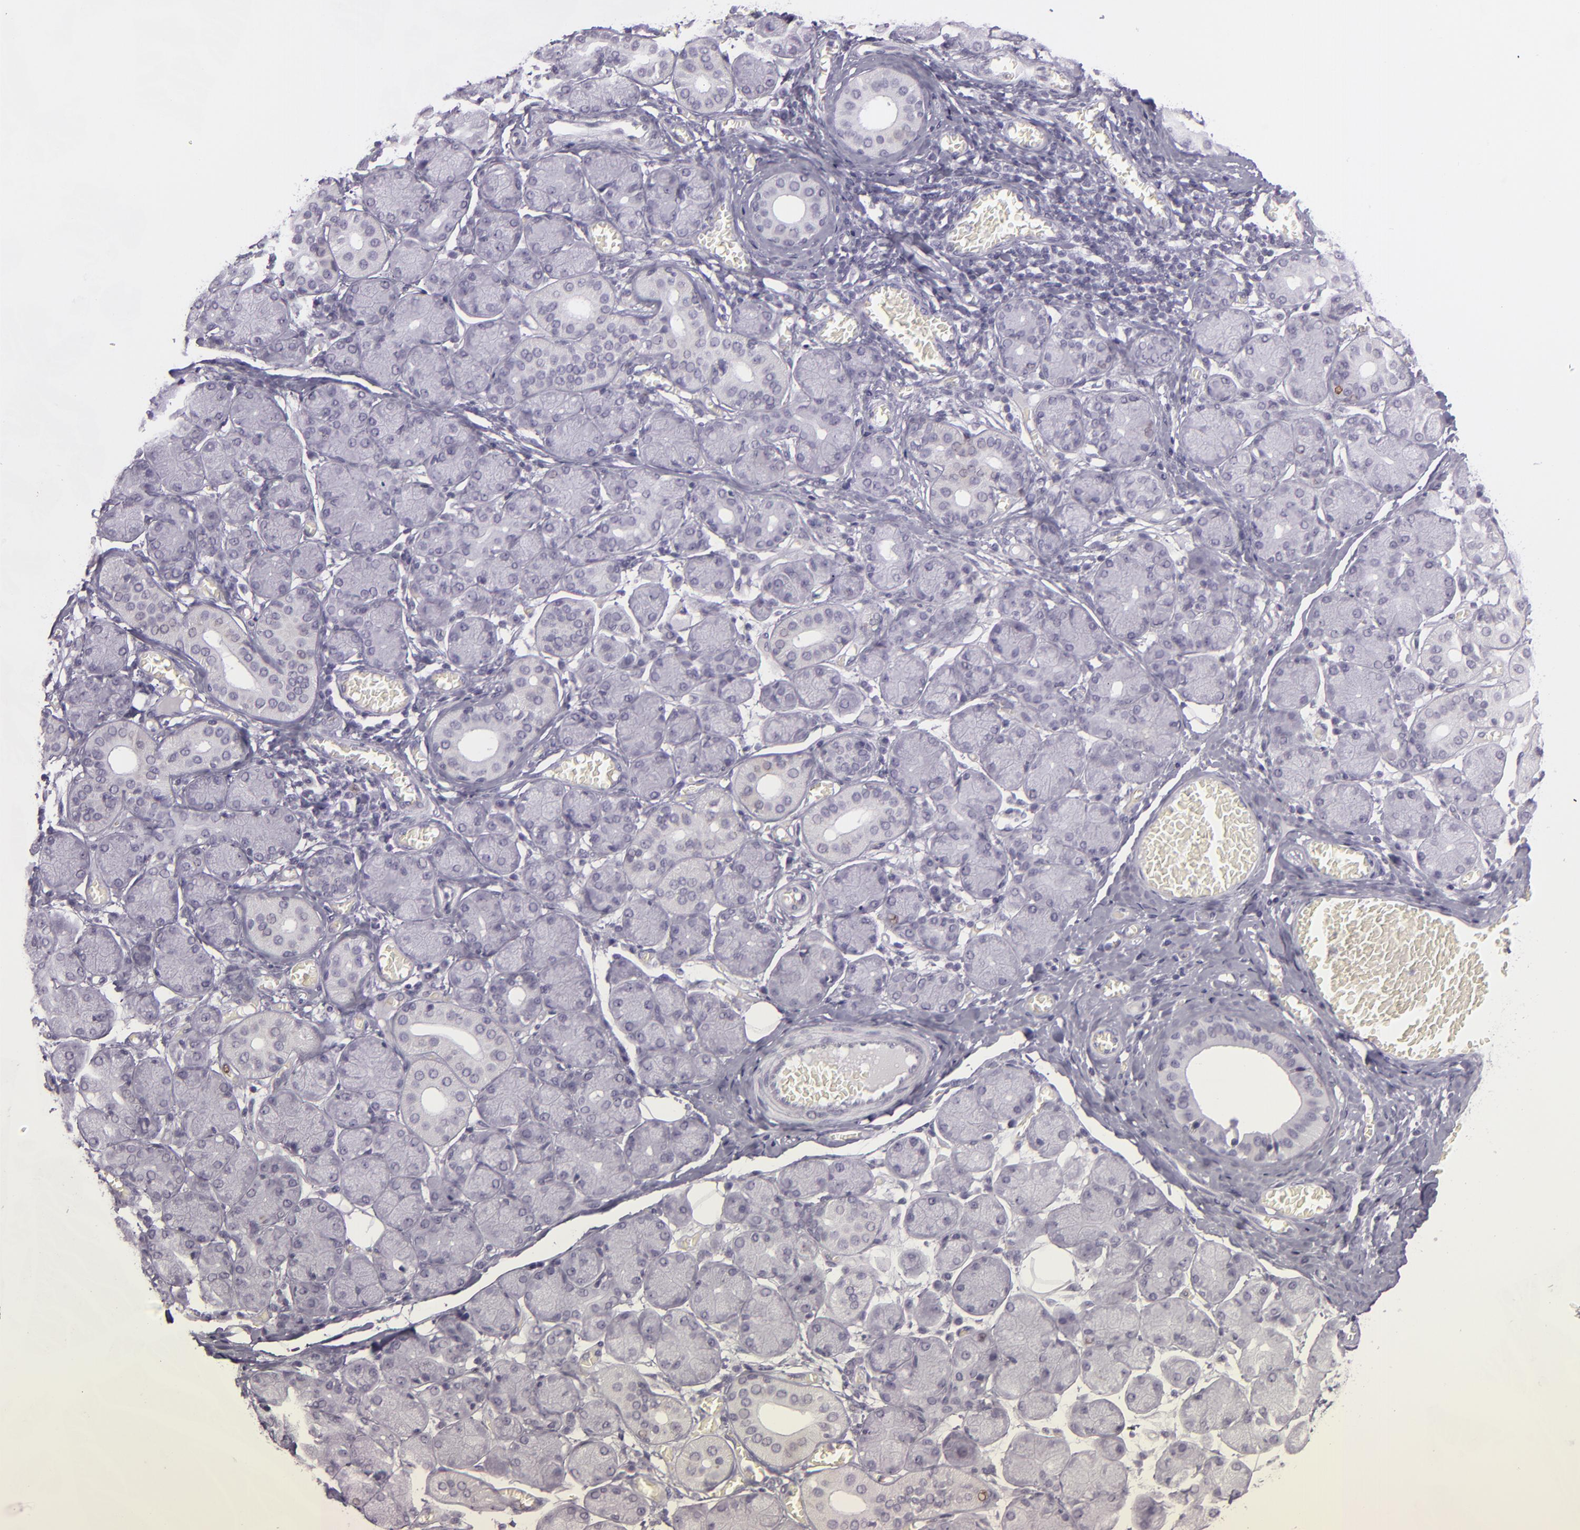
{"staining": {"intensity": "negative", "quantity": "none", "location": "none"}, "tissue": "salivary gland", "cell_type": "Glandular cells", "image_type": "normal", "snomed": [{"axis": "morphology", "description": "Normal tissue, NOS"}, {"axis": "topography", "description": "Salivary gland"}], "caption": "This is an IHC histopathology image of normal human salivary gland. There is no expression in glandular cells.", "gene": "MCM3", "patient": {"sex": "female", "age": 24}}